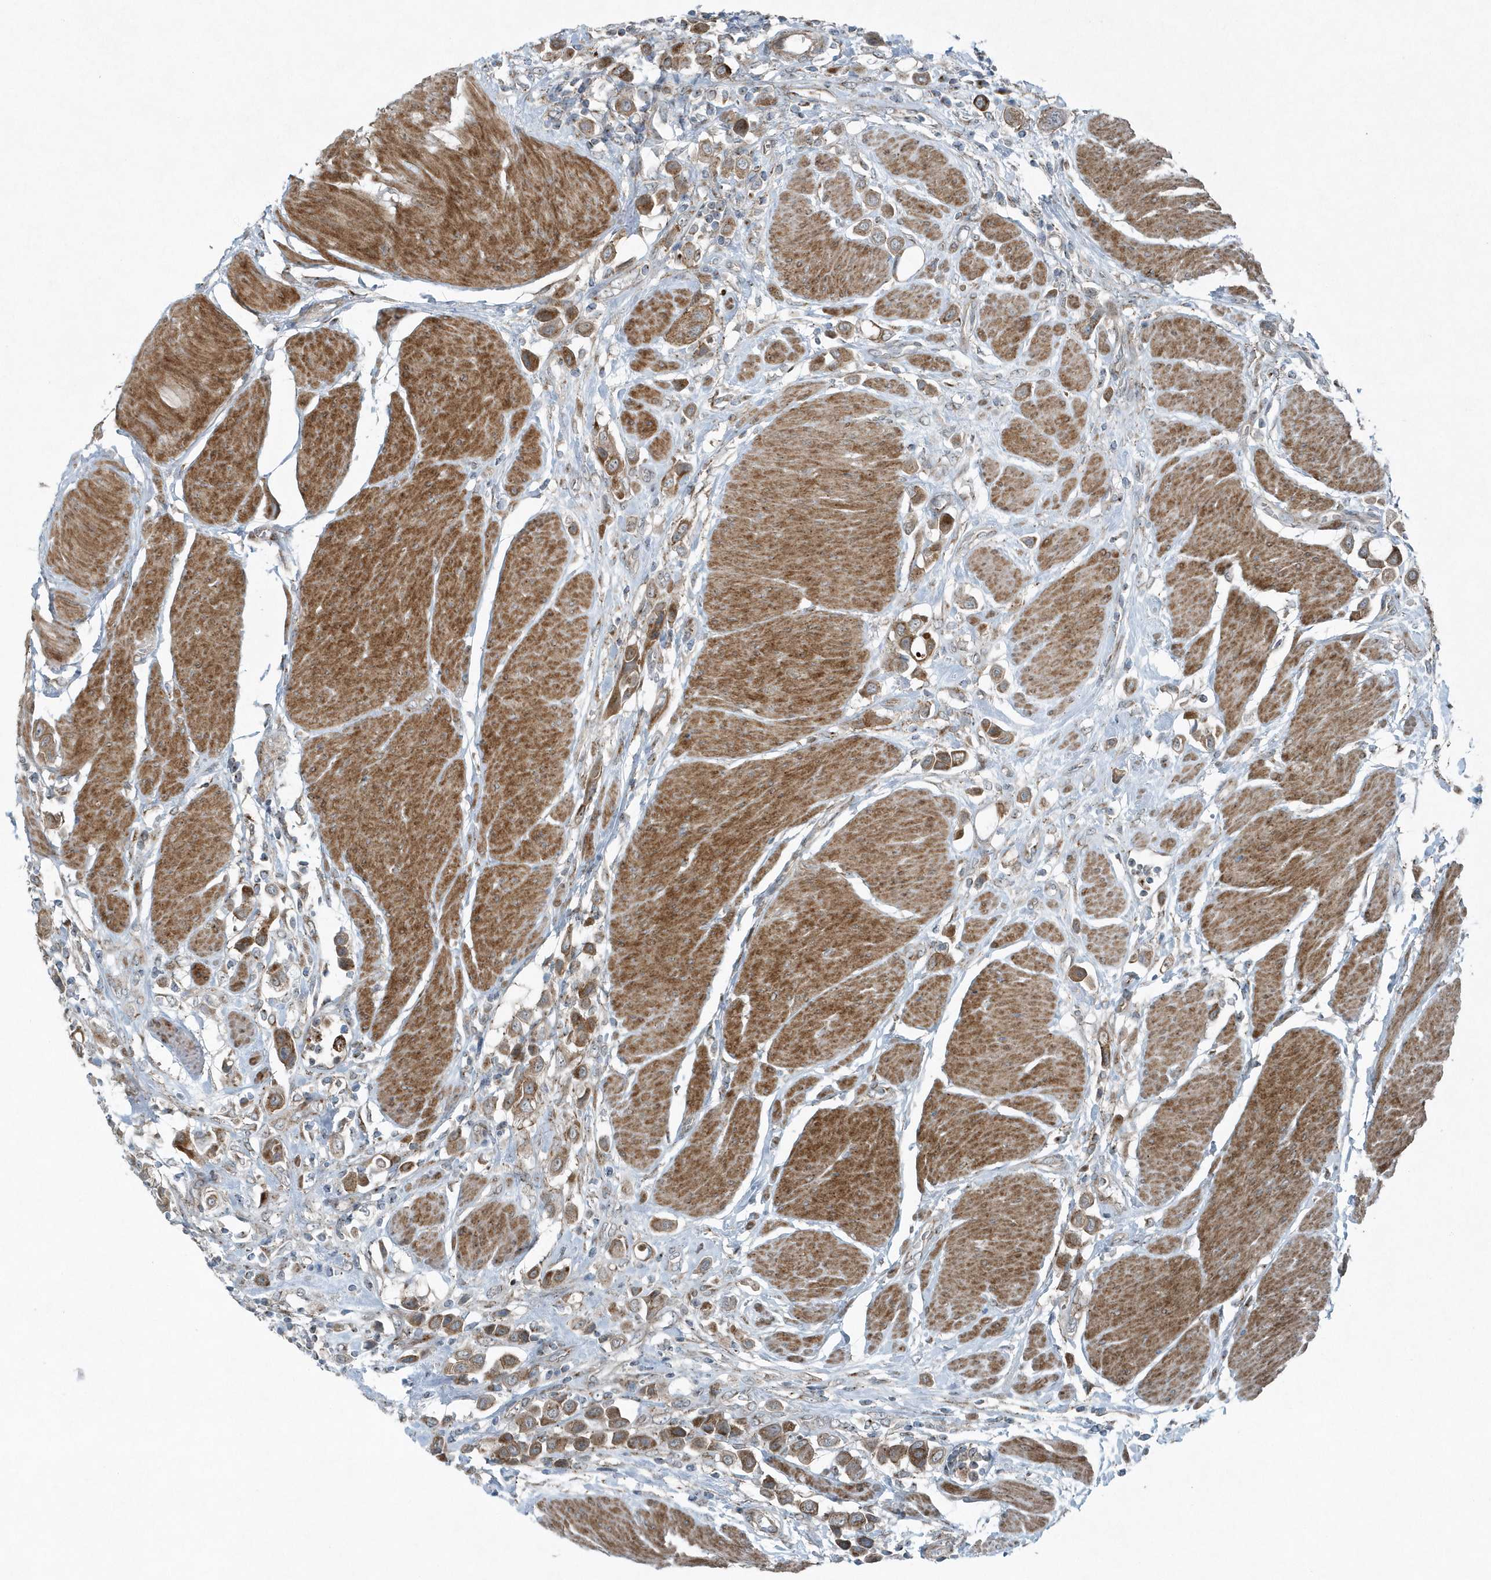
{"staining": {"intensity": "moderate", "quantity": ">75%", "location": "cytoplasmic/membranous"}, "tissue": "urothelial cancer", "cell_type": "Tumor cells", "image_type": "cancer", "snomed": [{"axis": "morphology", "description": "Urothelial carcinoma, High grade"}, {"axis": "topography", "description": "Urinary bladder"}], "caption": "Approximately >75% of tumor cells in urothelial carcinoma (high-grade) show moderate cytoplasmic/membranous protein staining as visualized by brown immunohistochemical staining.", "gene": "GCC2", "patient": {"sex": "male", "age": 50}}